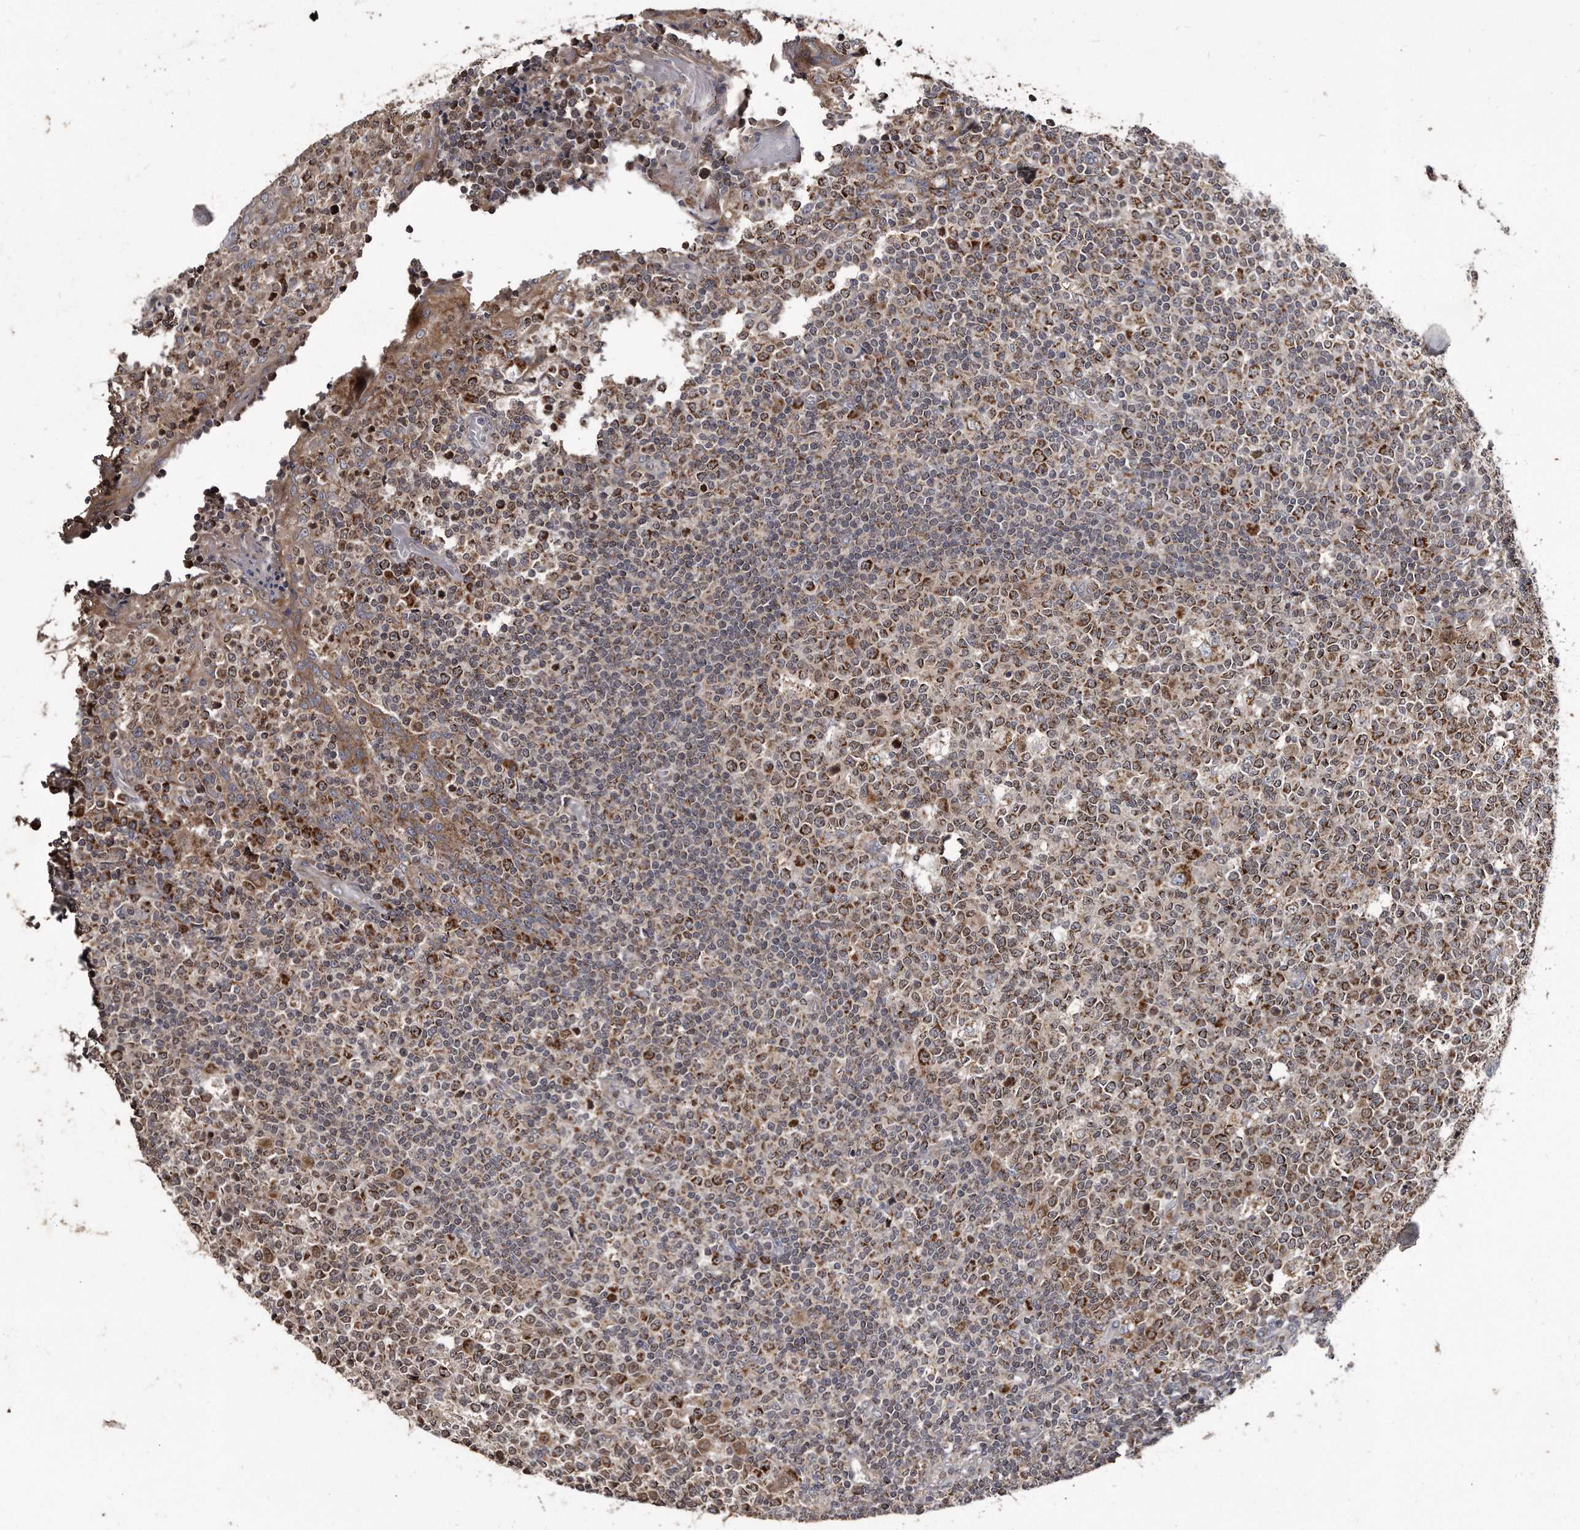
{"staining": {"intensity": "moderate", "quantity": ">75%", "location": "cytoplasmic/membranous"}, "tissue": "tonsil", "cell_type": "Germinal center cells", "image_type": "normal", "snomed": [{"axis": "morphology", "description": "Normal tissue, NOS"}, {"axis": "topography", "description": "Tonsil"}], "caption": "Immunohistochemical staining of normal human tonsil demonstrates >75% levels of moderate cytoplasmic/membranous protein staining in approximately >75% of germinal center cells. Nuclei are stained in blue.", "gene": "FAM136A", "patient": {"sex": "female", "age": 19}}